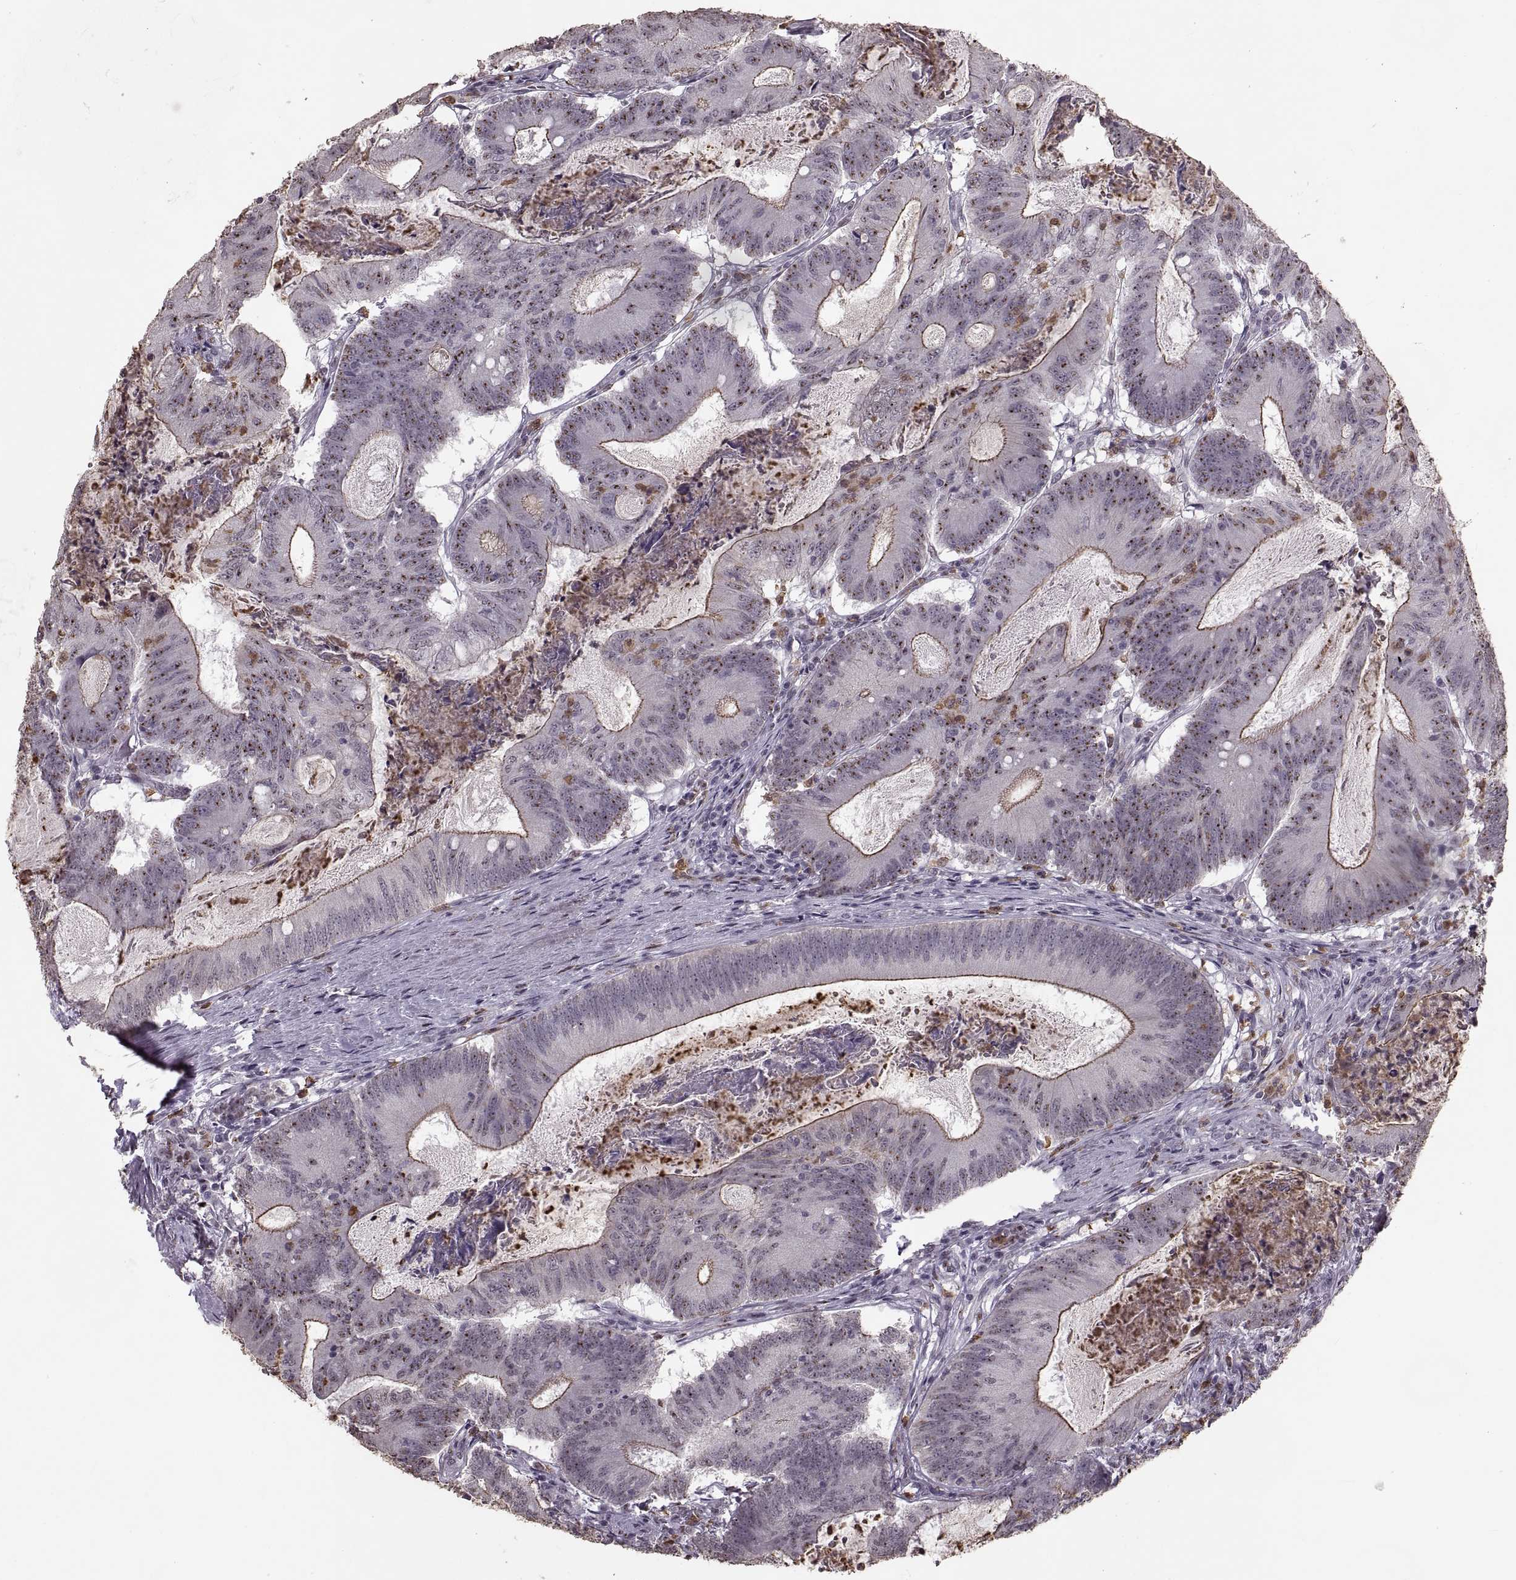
{"staining": {"intensity": "moderate", "quantity": "<25%", "location": "cytoplasmic/membranous"}, "tissue": "colorectal cancer", "cell_type": "Tumor cells", "image_type": "cancer", "snomed": [{"axis": "morphology", "description": "Adenocarcinoma, NOS"}, {"axis": "topography", "description": "Colon"}], "caption": "A brown stain highlights moderate cytoplasmic/membranous staining of a protein in human colorectal cancer tumor cells.", "gene": "PALS1", "patient": {"sex": "female", "age": 70}}